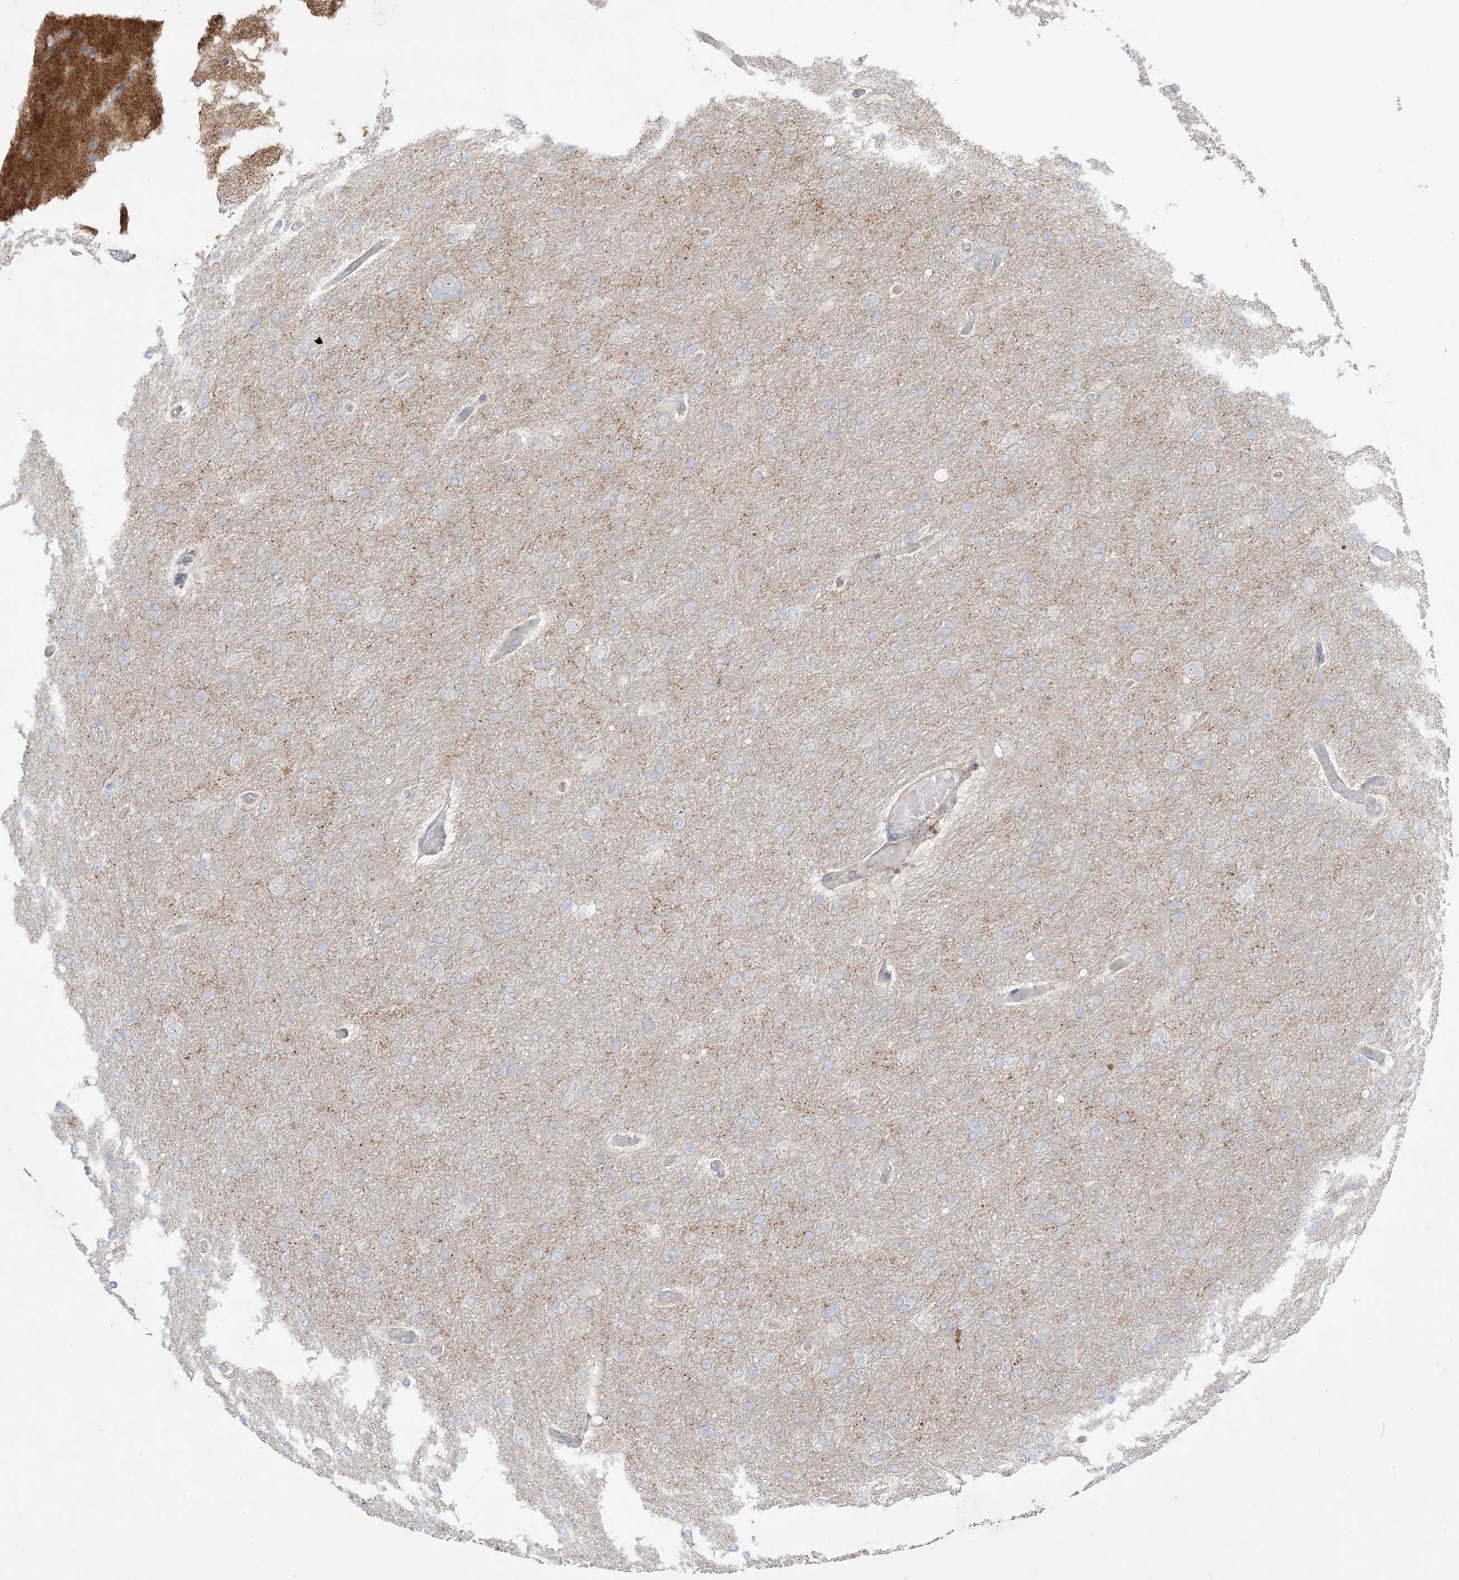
{"staining": {"intensity": "negative", "quantity": "none", "location": "none"}, "tissue": "glioma", "cell_type": "Tumor cells", "image_type": "cancer", "snomed": [{"axis": "morphology", "description": "Glioma, malignant, High grade"}, {"axis": "topography", "description": "Cerebral cortex"}], "caption": "A high-resolution image shows IHC staining of malignant glioma (high-grade), which exhibits no significant expression in tumor cells.", "gene": "ARHGEF9", "patient": {"sex": "female", "age": 36}}